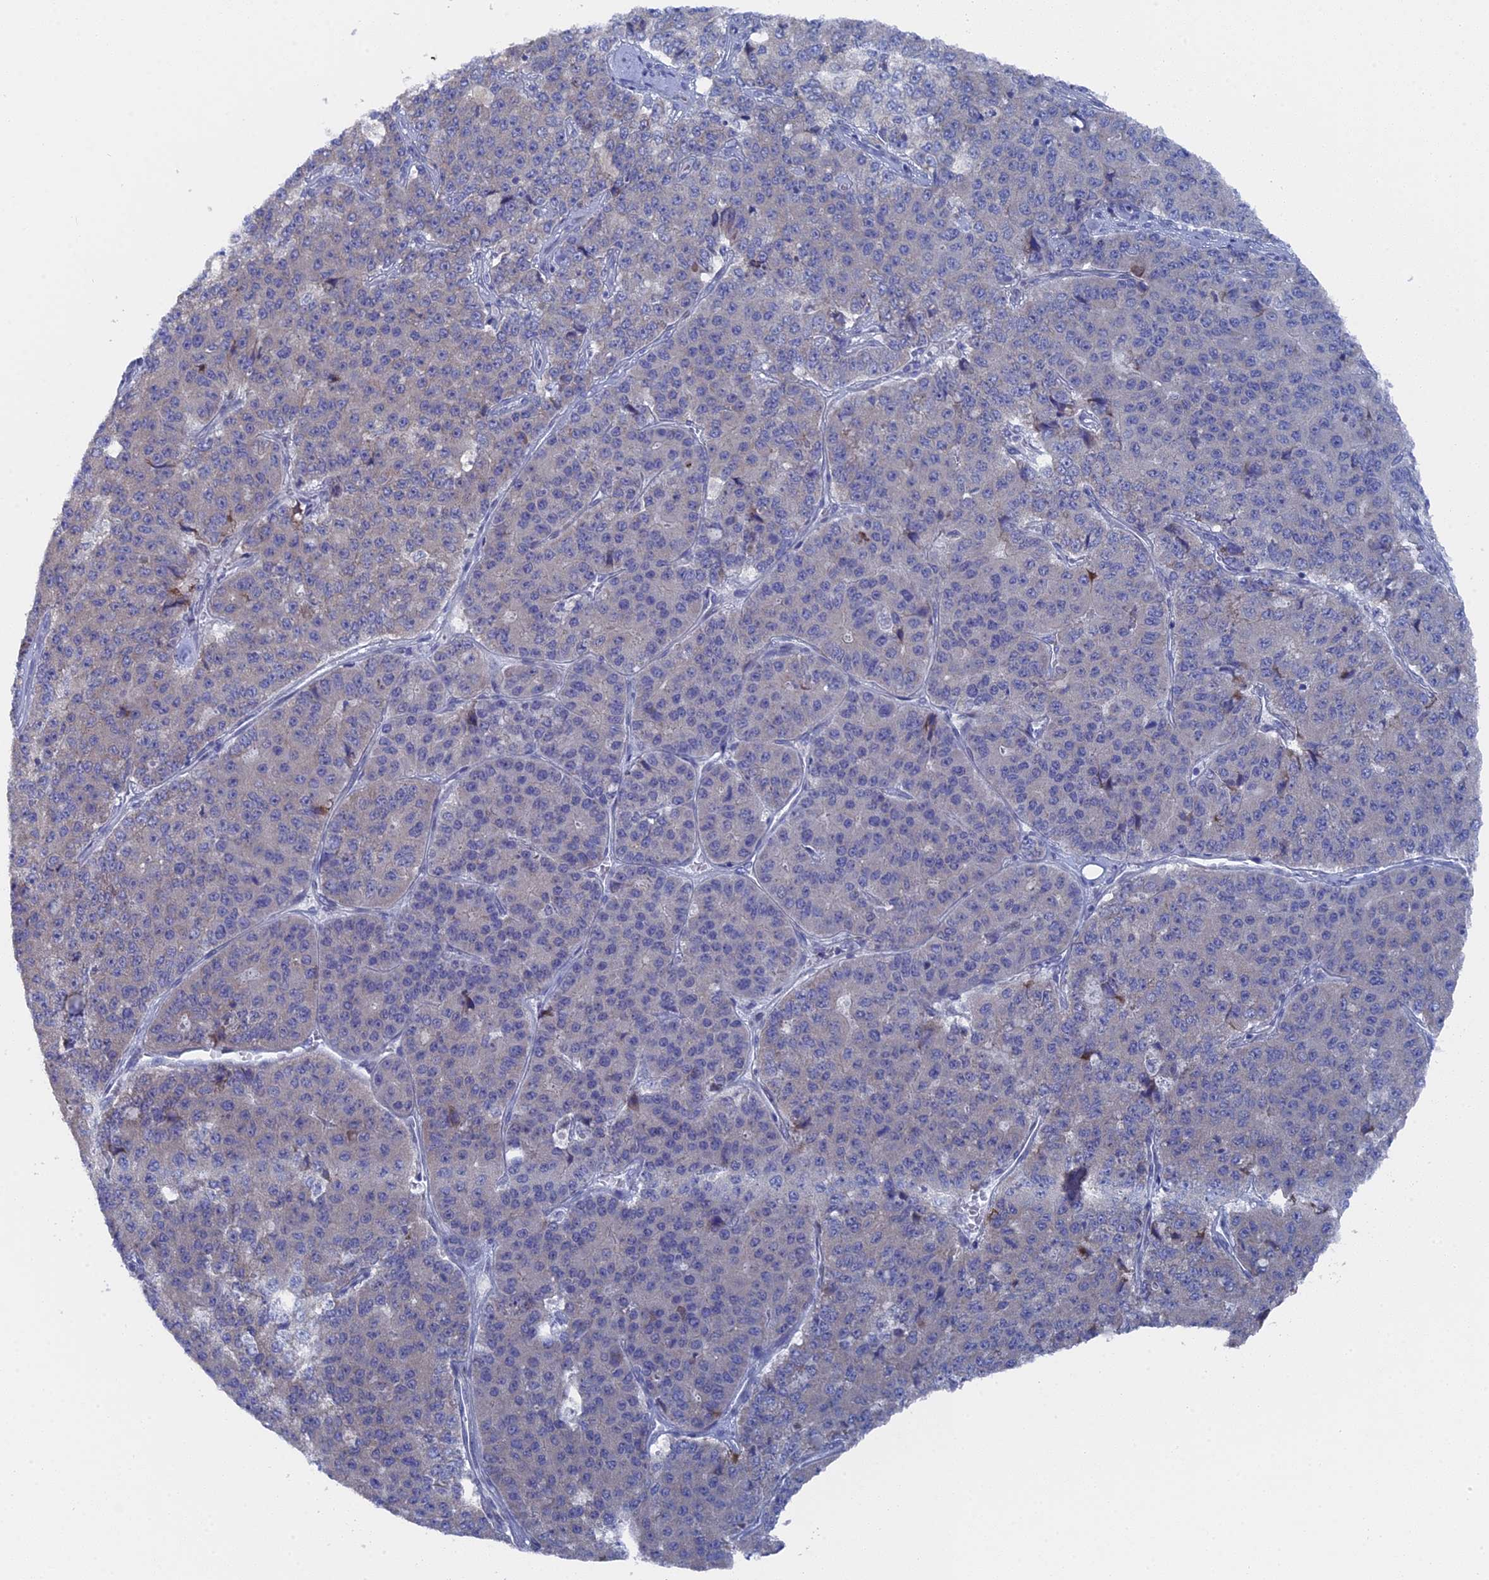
{"staining": {"intensity": "negative", "quantity": "none", "location": "none"}, "tissue": "pancreatic cancer", "cell_type": "Tumor cells", "image_type": "cancer", "snomed": [{"axis": "morphology", "description": "Adenocarcinoma, NOS"}, {"axis": "topography", "description": "Pancreas"}], "caption": "Immunohistochemistry (IHC) image of neoplastic tissue: adenocarcinoma (pancreatic) stained with DAB demonstrates no significant protein staining in tumor cells.", "gene": "TMEM161A", "patient": {"sex": "male", "age": 50}}